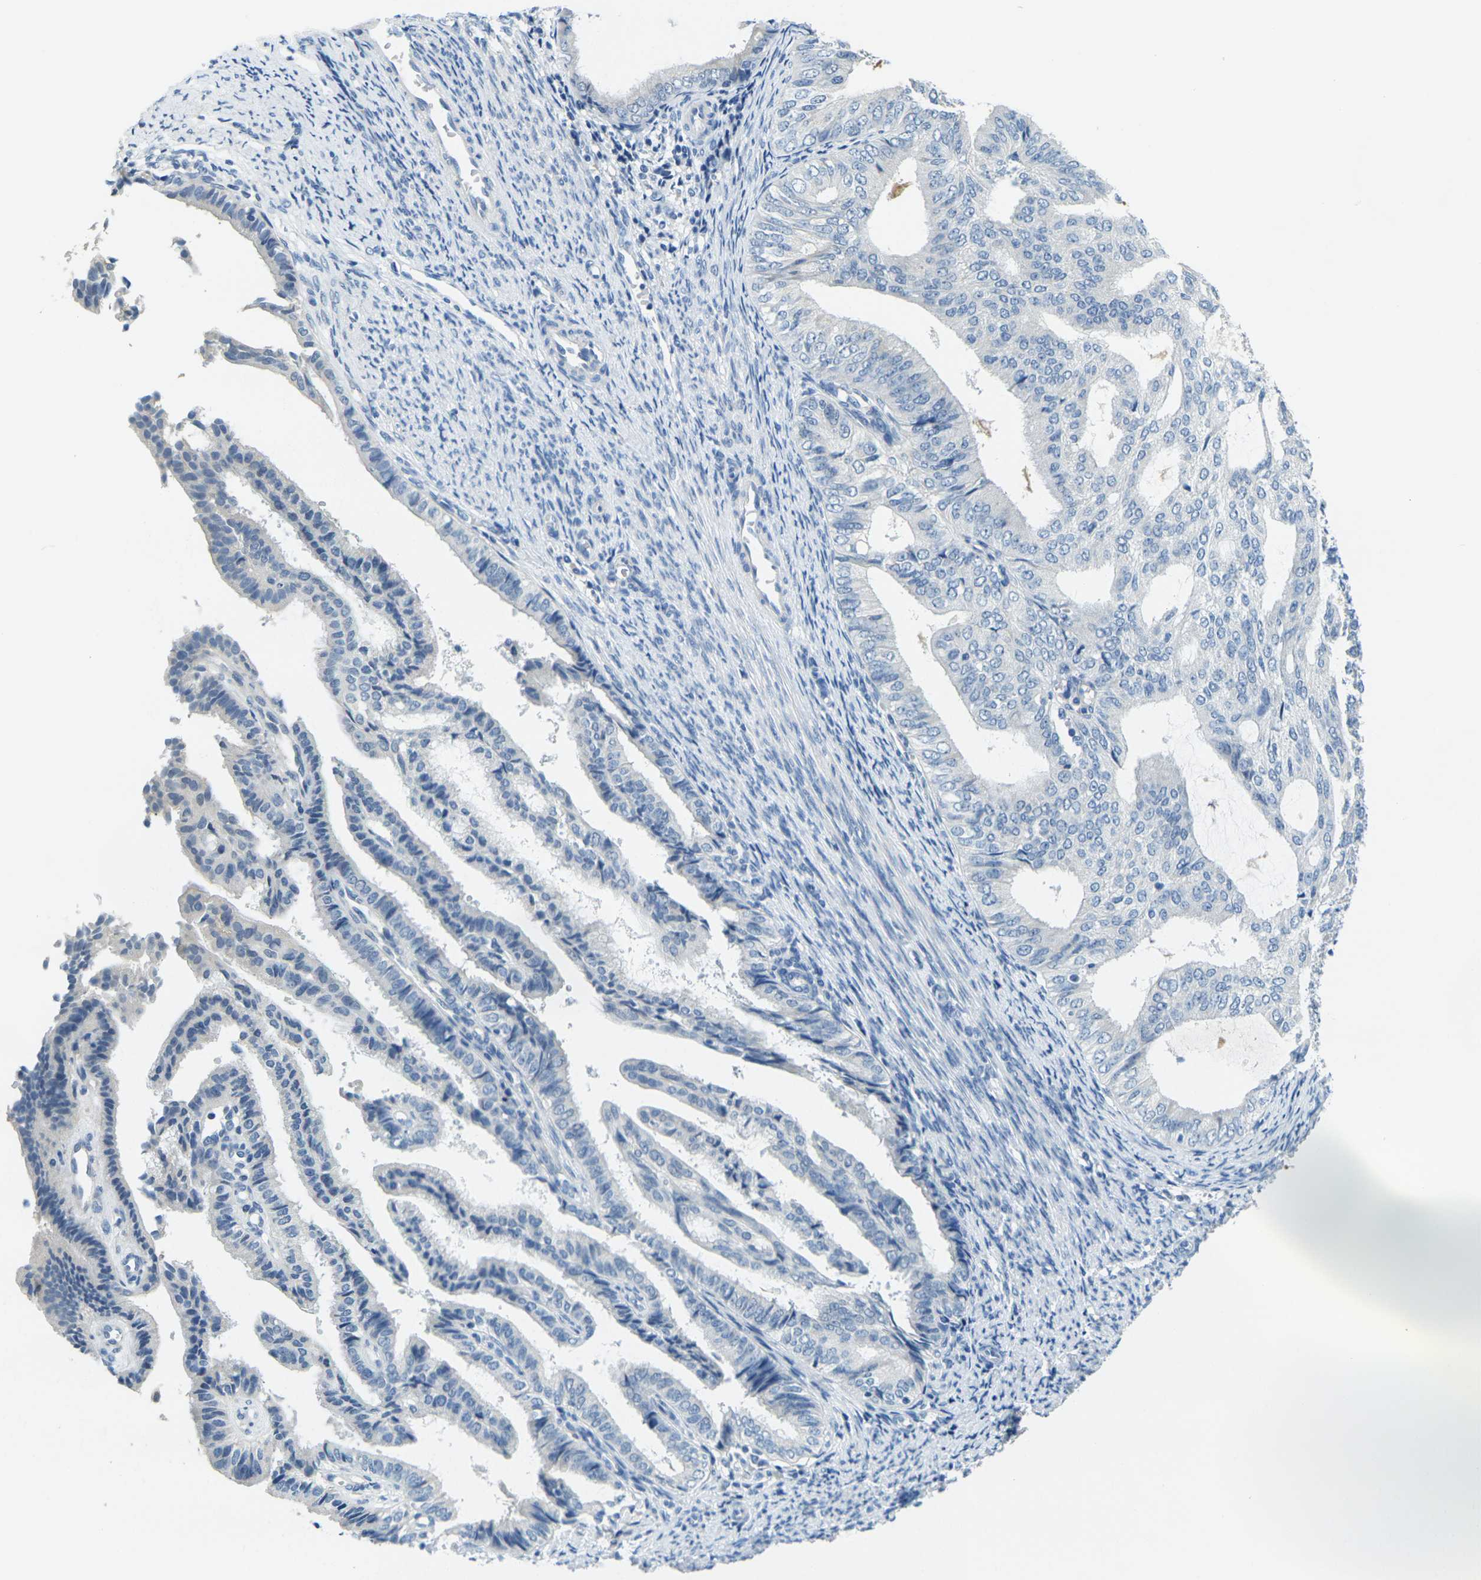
{"staining": {"intensity": "negative", "quantity": "none", "location": "none"}, "tissue": "endometrial cancer", "cell_type": "Tumor cells", "image_type": "cancer", "snomed": [{"axis": "morphology", "description": "Adenocarcinoma, NOS"}, {"axis": "topography", "description": "Endometrium"}], "caption": "Immunohistochemistry (IHC) image of neoplastic tissue: endometrial adenocarcinoma stained with DAB (3,3'-diaminobenzidine) demonstrates no significant protein positivity in tumor cells. The staining was performed using DAB to visualize the protein expression in brown, while the nuclei were stained in blue with hematoxylin (Magnification: 20x).", "gene": "GPR15", "patient": {"sex": "female", "age": 58}}